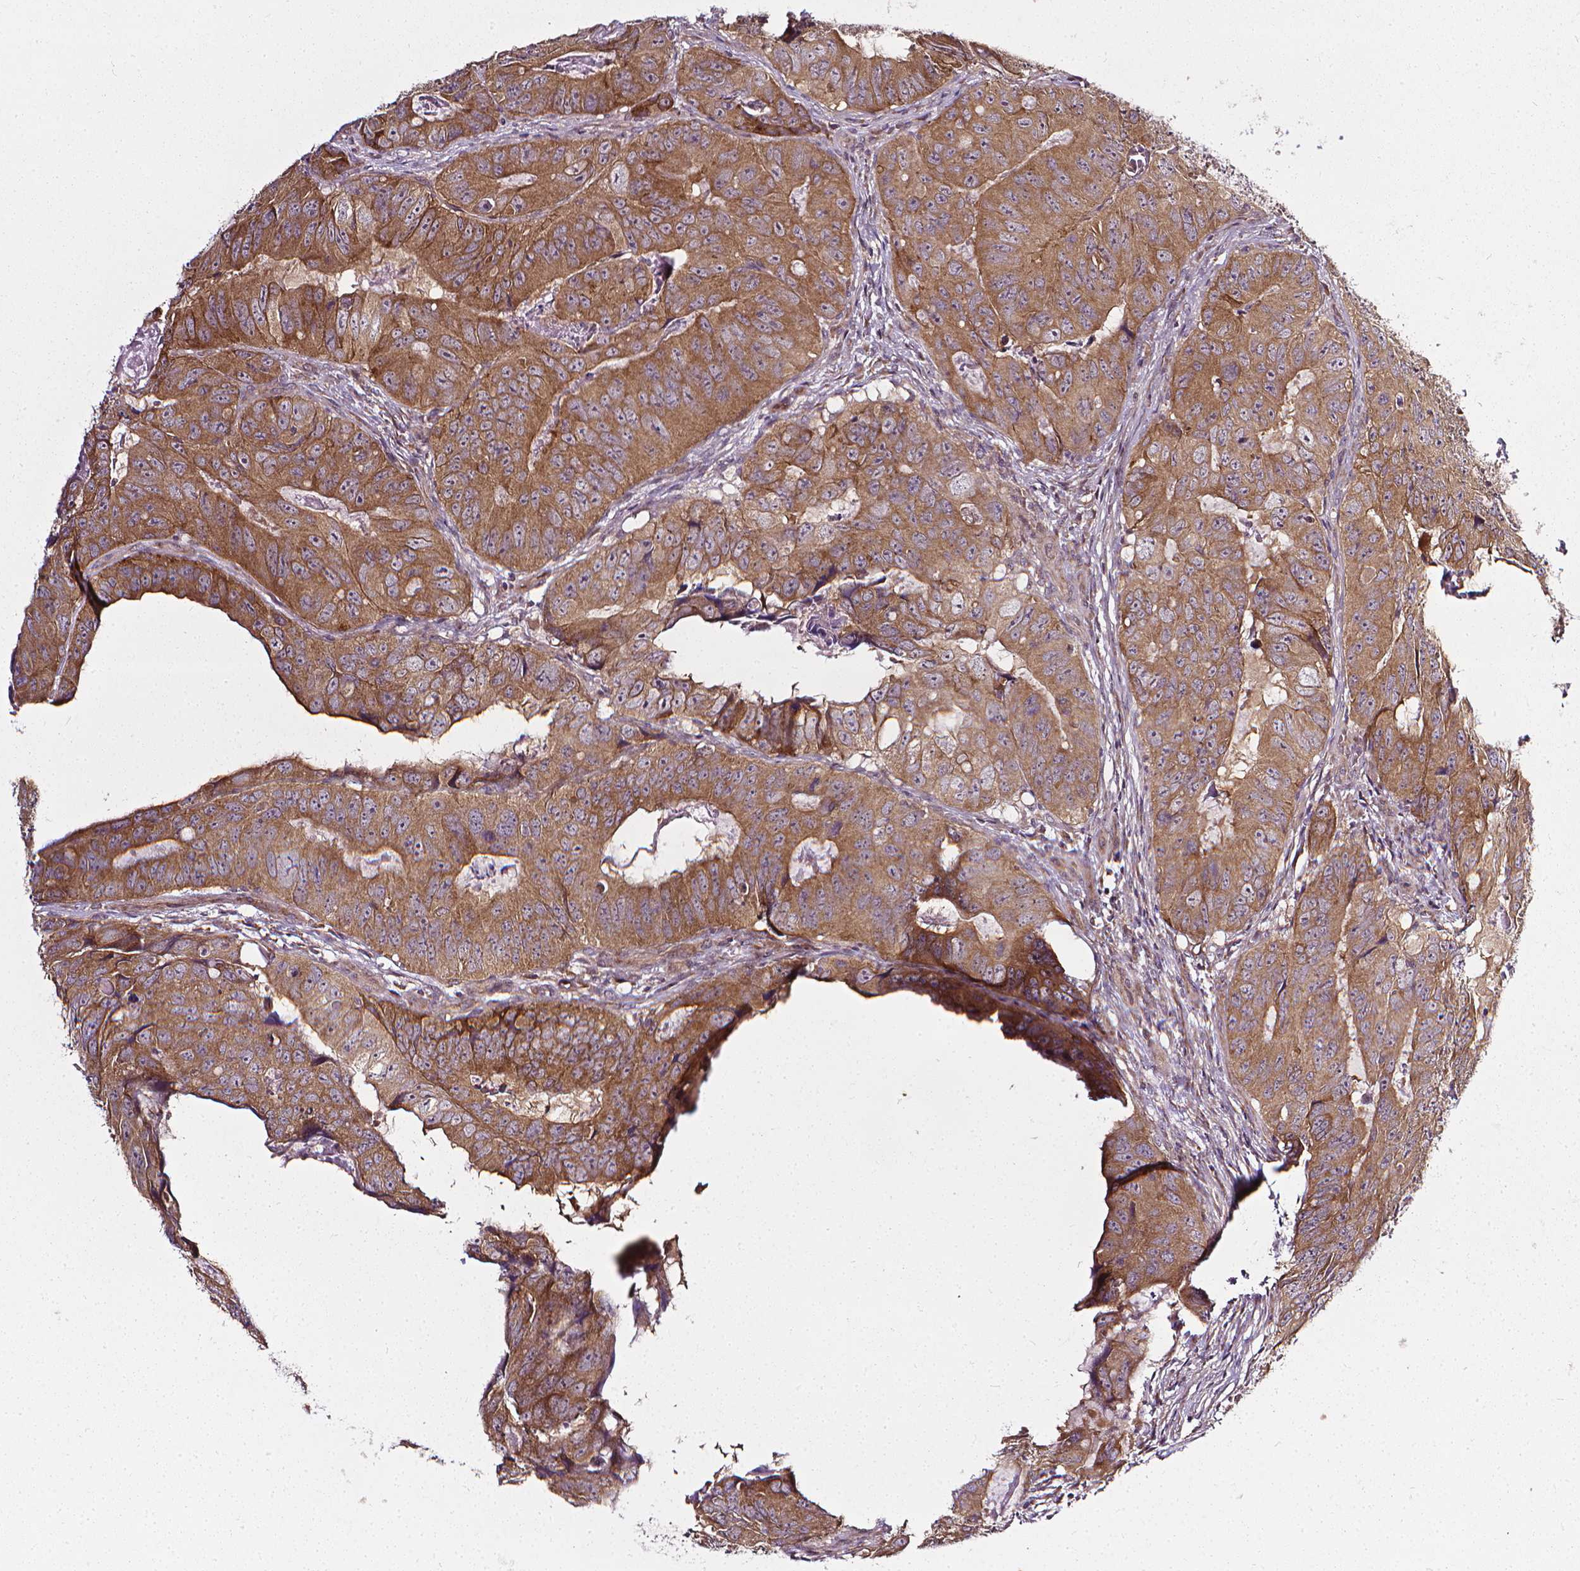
{"staining": {"intensity": "moderate", "quantity": ">75%", "location": "cytoplasmic/membranous"}, "tissue": "colorectal cancer", "cell_type": "Tumor cells", "image_type": "cancer", "snomed": [{"axis": "morphology", "description": "Adenocarcinoma, NOS"}, {"axis": "topography", "description": "Colon"}], "caption": "Colorectal adenocarcinoma tissue demonstrates moderate cytoplasmic/membranous staining in about >75% of tumor cells", "gene": "PRAG1", "patient": {"sex": "male", "age": 79}}